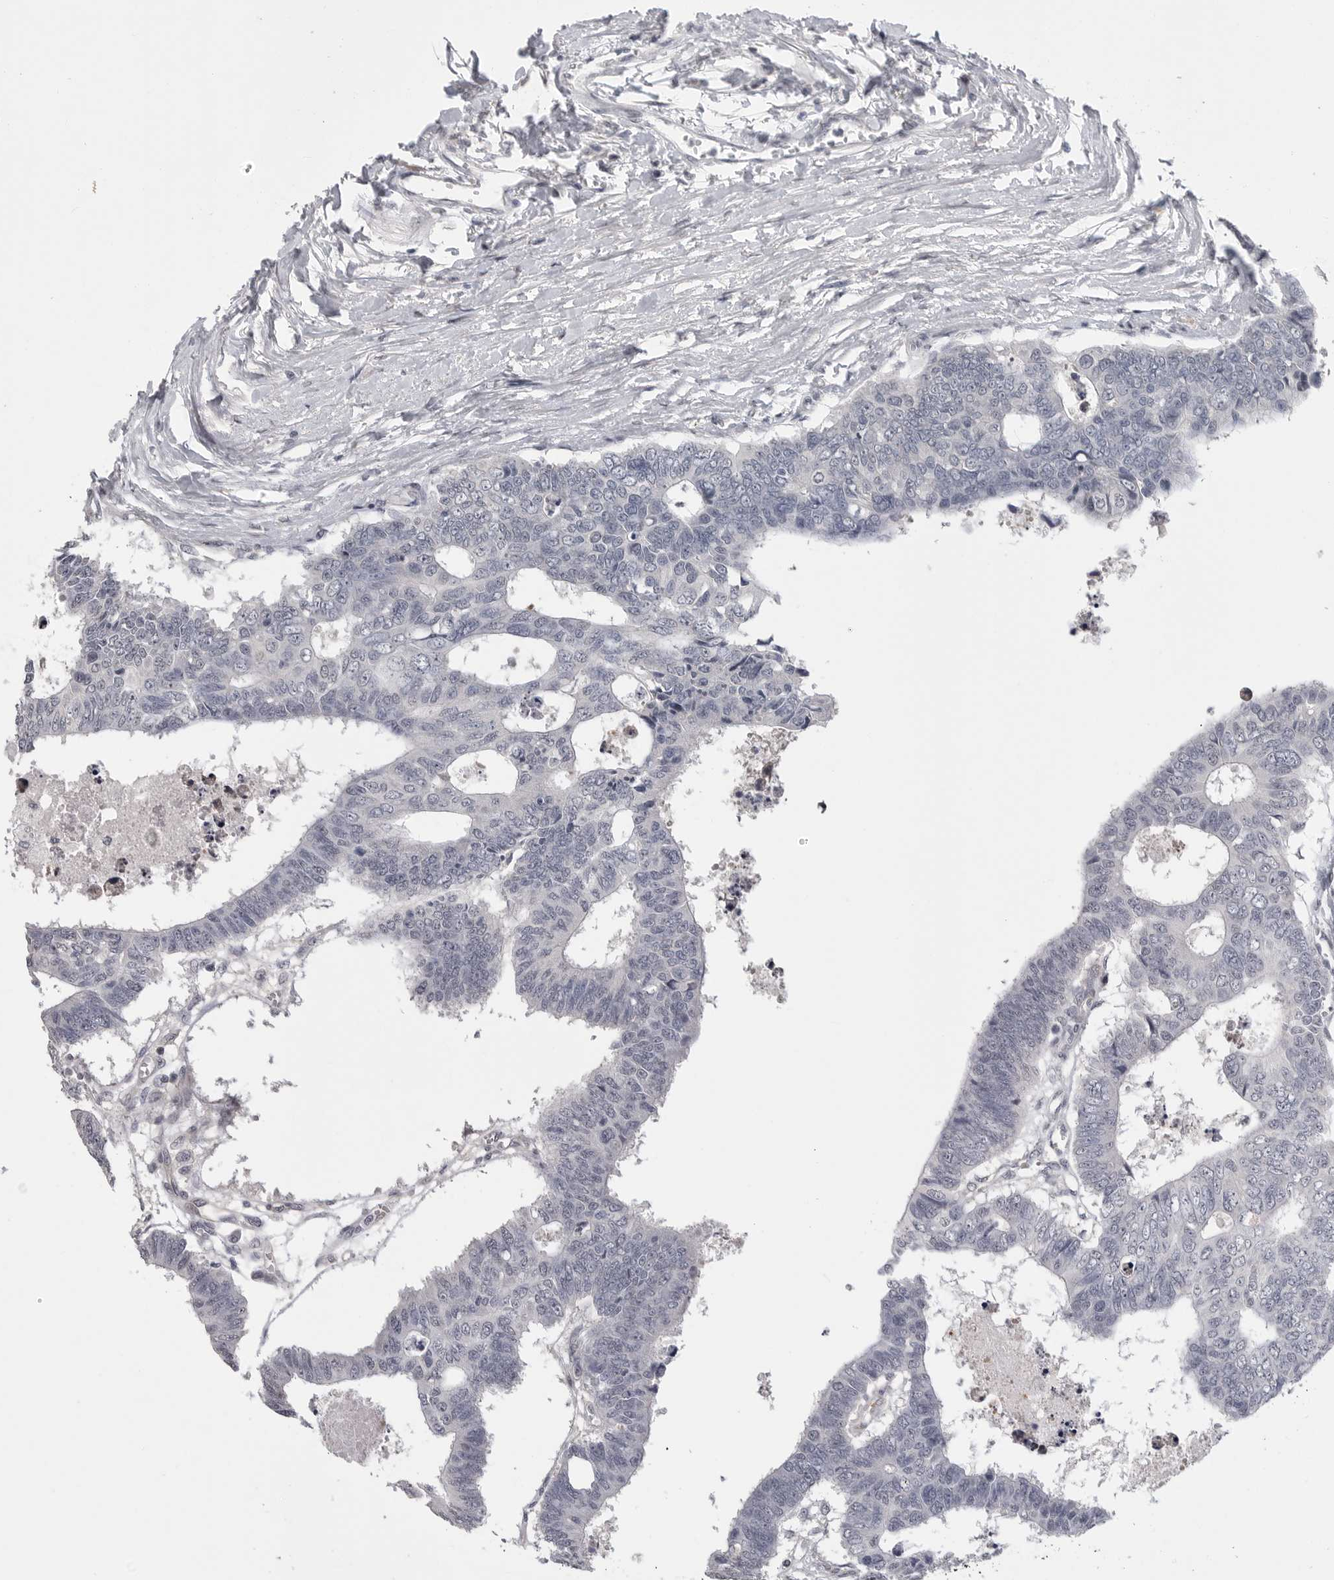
{"staining": {"intensity": "negative", "quantity": "none", "location": "none"}, "tissue": "colorectal cancer", "cell_type": "Tumor cells", "image_type": "cancer", "snomed": [{"axis": "morphology", "description": "Adenocarcinoma, NOS"}, {"axis": "topography", "description": "Rectum"}], "caption": "A high-resolution image shows immunohistochemistry staining of colorectal adenocarcinoma, which reveals no significant staining in tumor cells.", "gene": "FBXO43", "patient": {"sex": "male", "age": 84}}